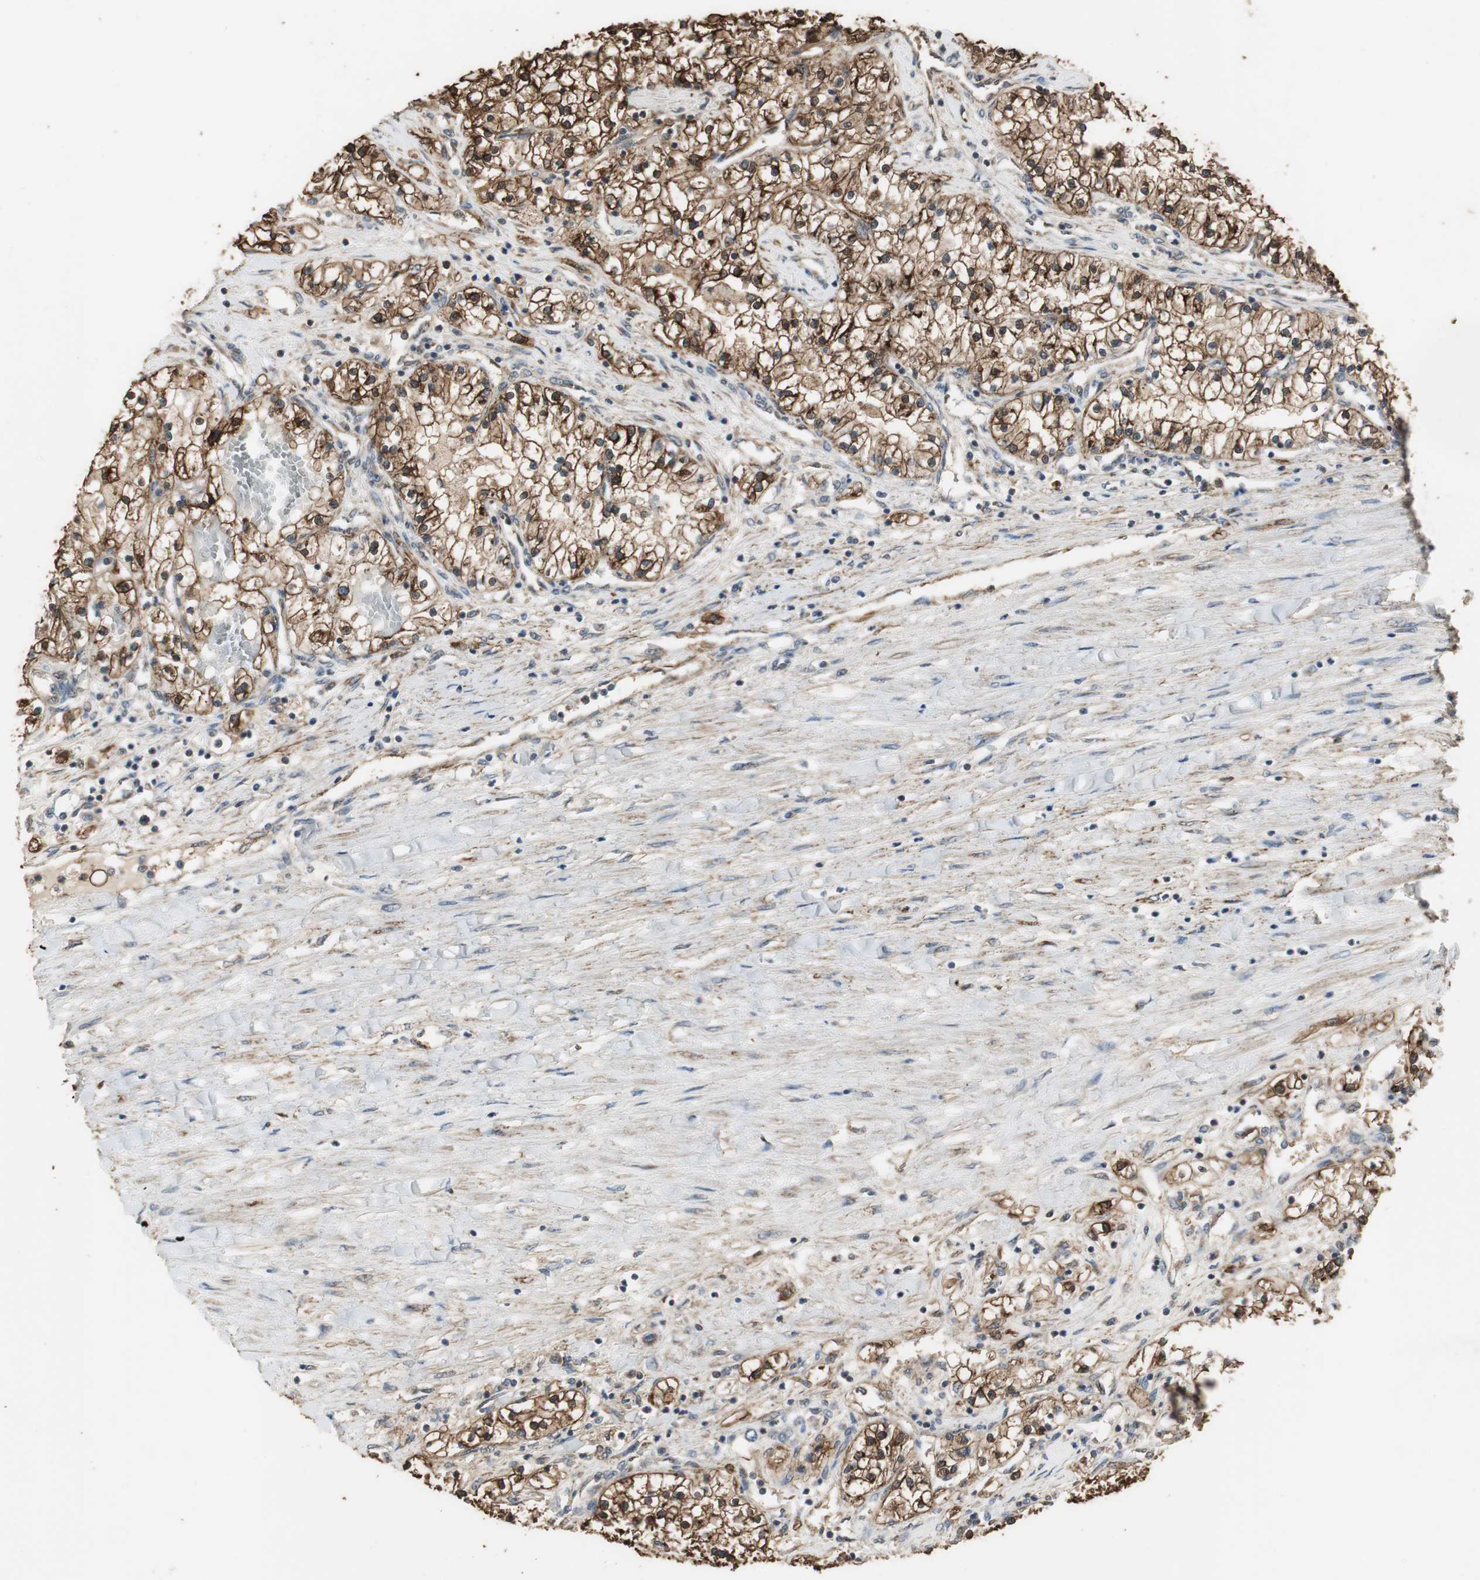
{"staining": {"intensity": "strong", "quantity": ">75%", "location": "cytoplasmic/membranous,nuclear"}, "tissue": "renal cancer", "cell_type": "Tumor cells", "image_type": "cancer", "snomed": [{"axis": "morphology", "description": "Adenocarcinoma, NOS"}, {"axis": "topography", "description": "Kidney"}], "caption": "An image of human renal cancer stained for a protein exhibits strong cytoplasmic/membranous and nuclear brown staining in tumor cells. Nuclei are stained in blue.", "gene": "JTB", "patient": {"sex": "male", "age": 68}}